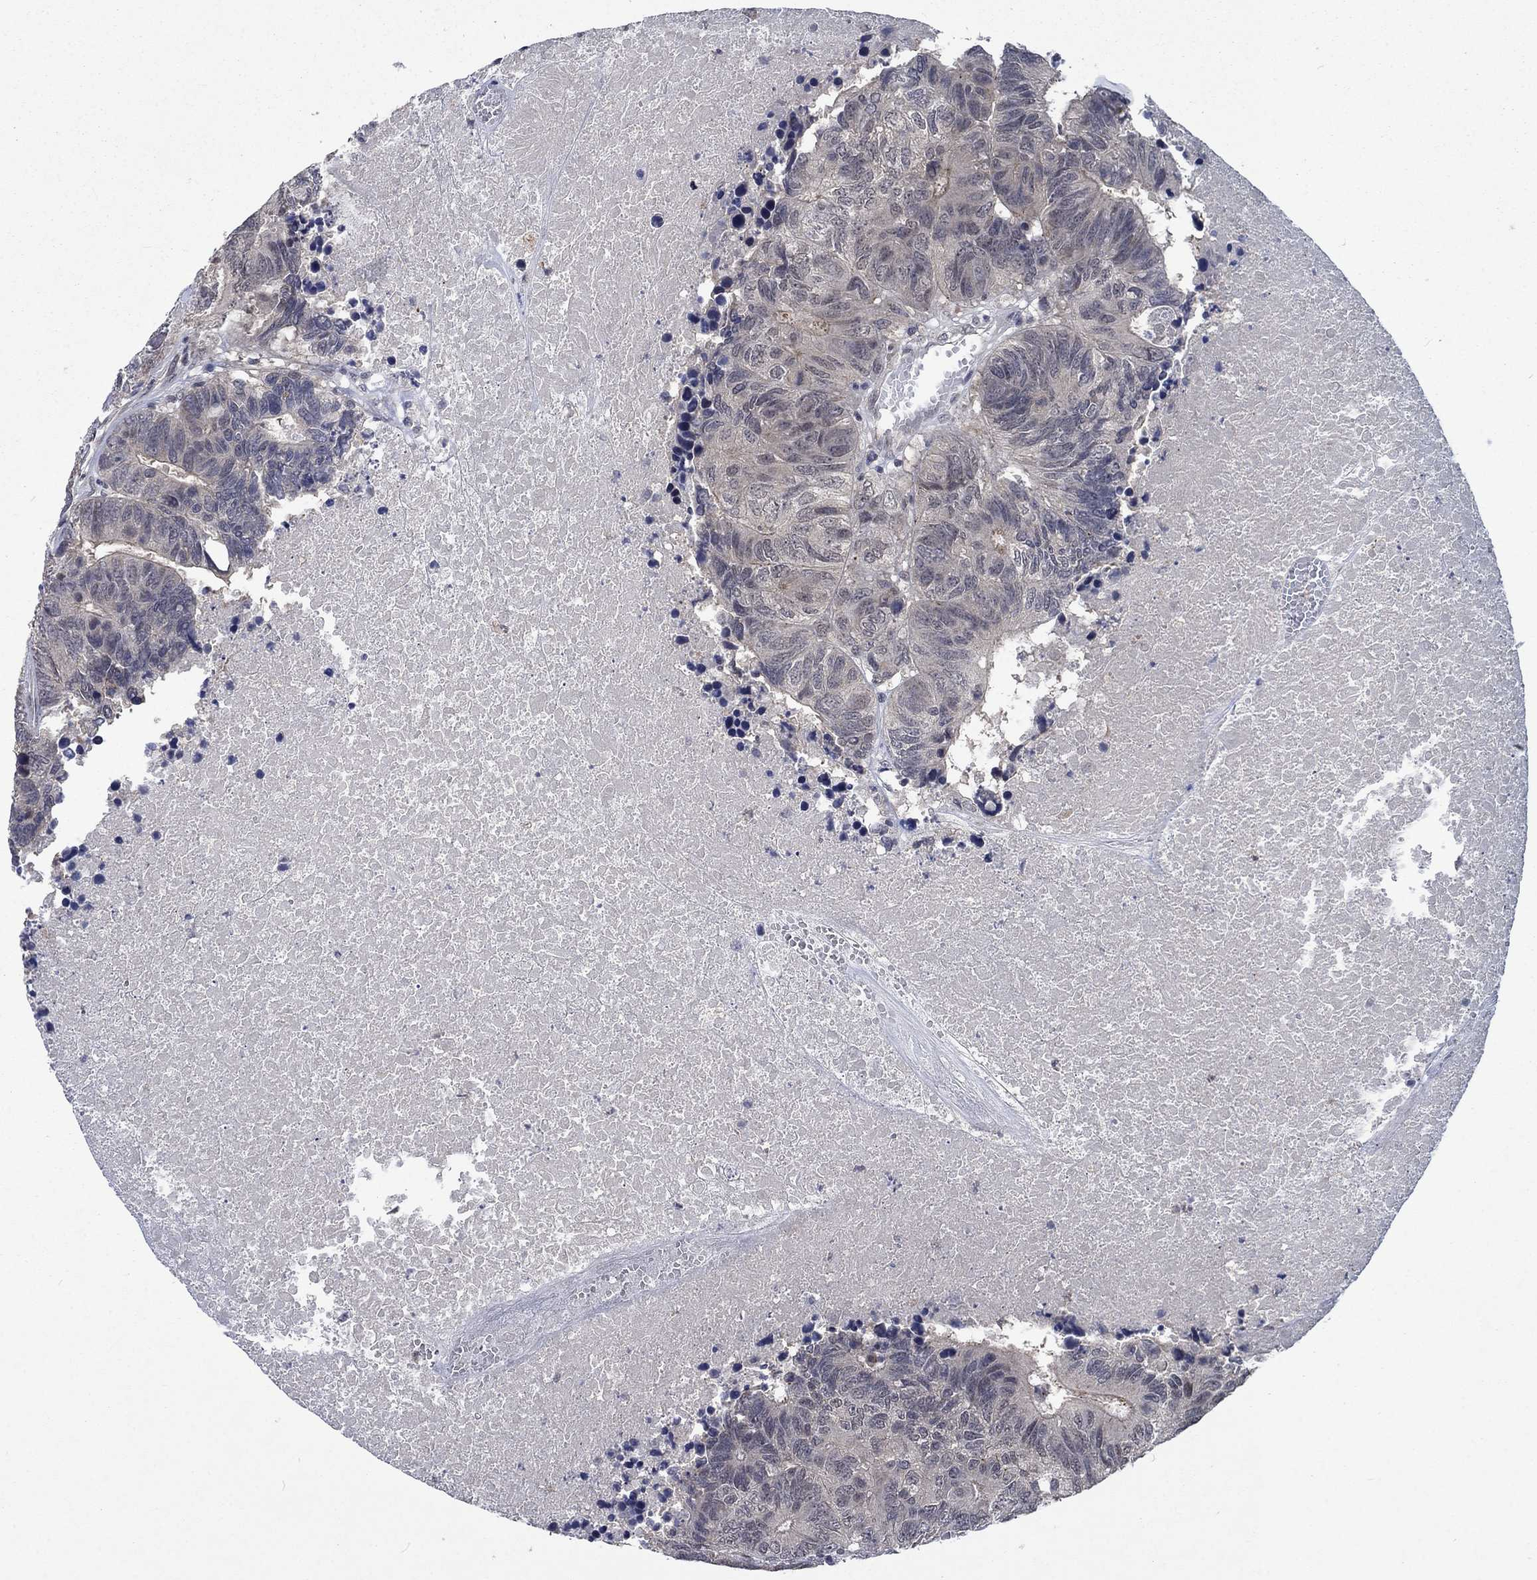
{"staining": {"intensity": "negative", "quantity": "none", "location": "none"}, "tissue": "colorectal cancer", "cell_type": "Tumor cells", "image_type": "cancer", "snomed": [{"axis": "morphology", "description": "Adenocarcinoma, NOS"}, {"axis": "topography", "description": "Colon"}], "caption": "High magnification brightfield microscopy of colorectal cancer (adenocarcinoma) stained with DAB (3,3'-diaminobenzidine) (brown) and counterstained with hematoxylin (blue): tumor cells show no significant positivity.", "gene": "PPP1R9A", "patient": {"sex": "female", "age": 48}}